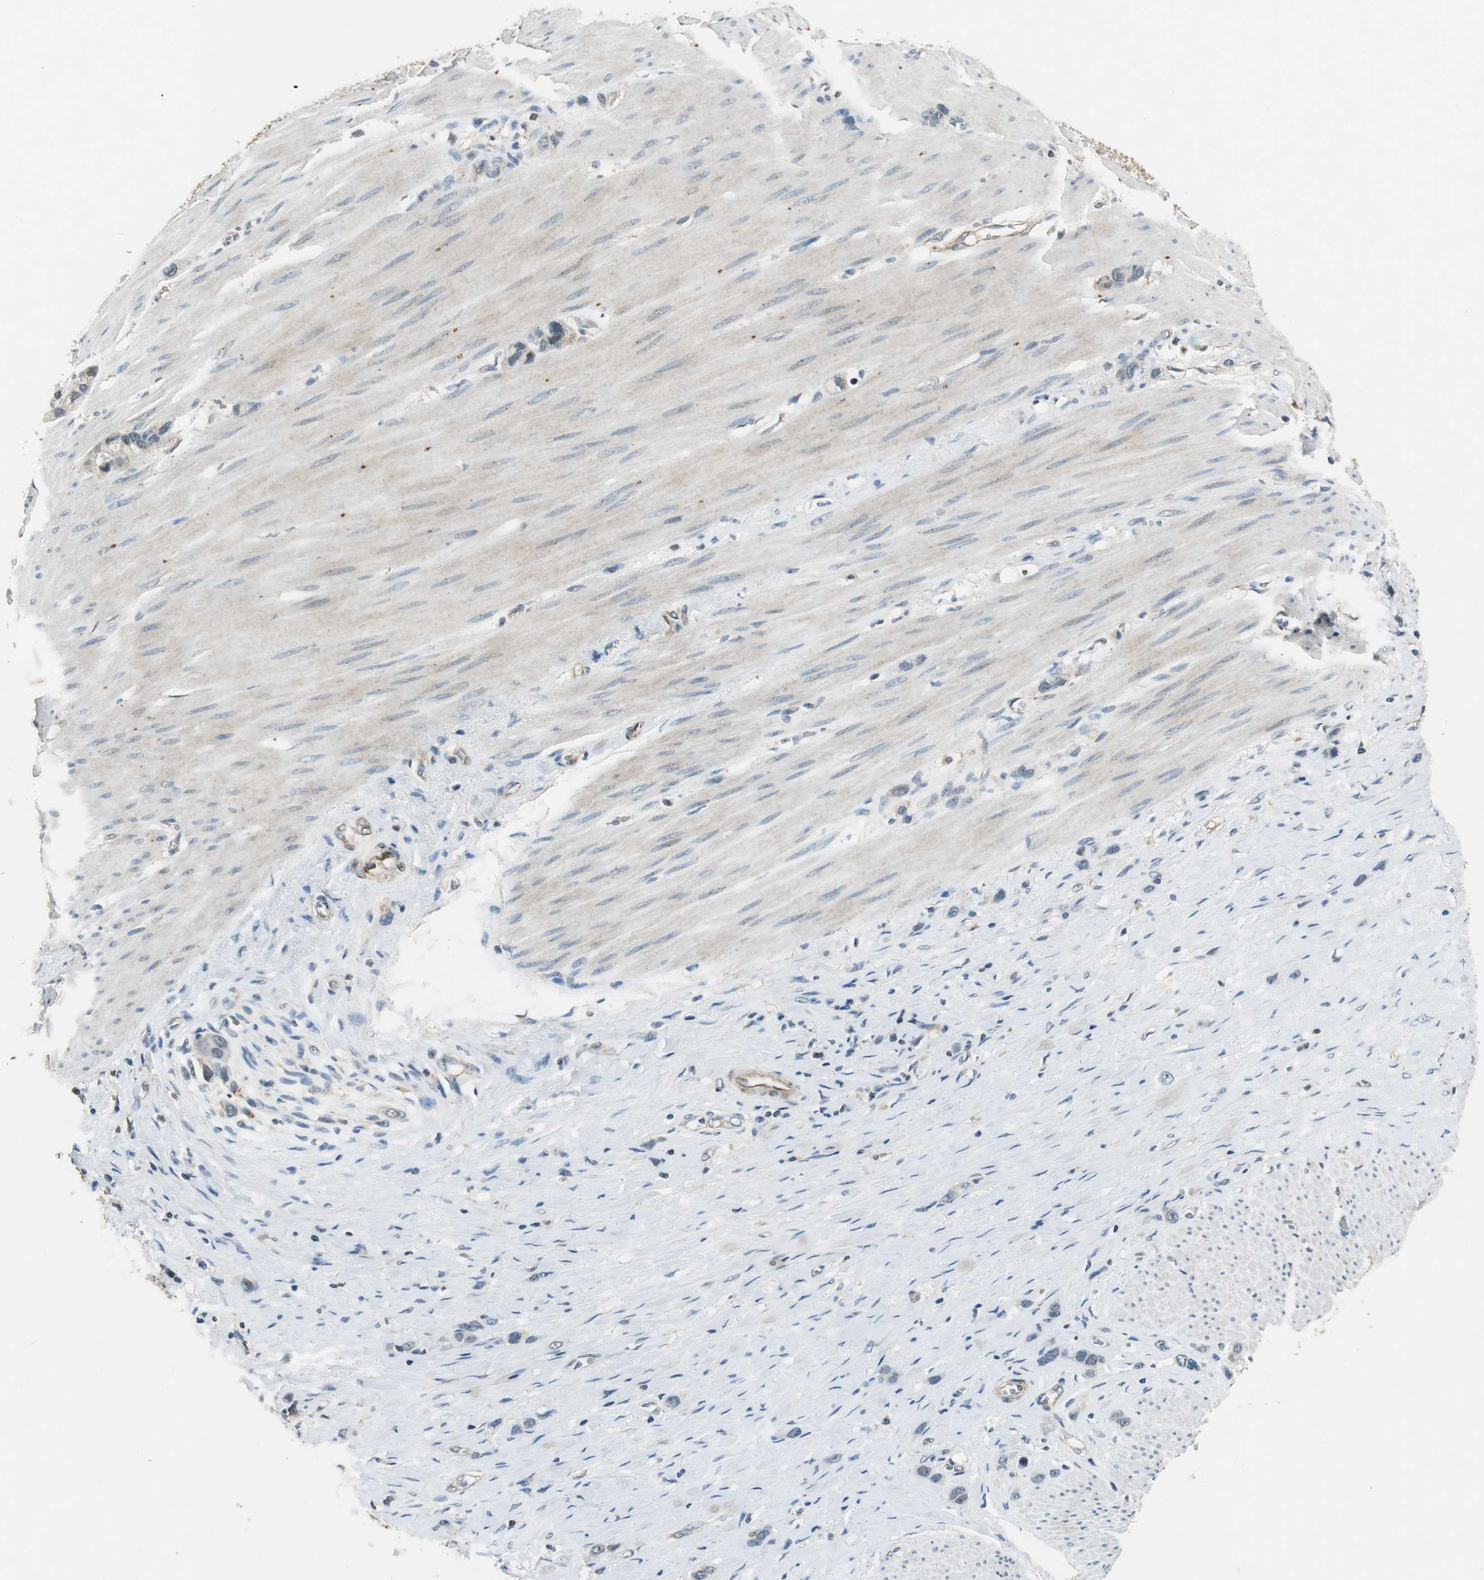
{"staining": {"intensity": "weak", "quantity": "<25%", "location": "cytoplasmic/membranous"}, "tissue": "stomach cancer", "cell_type": "Tumor cells", "image_type": "cancer", "snomed": [{"axis": "morphology", "description": "Normal tissue, NOS"}, {"axis": "morphology", "description": "Adenocarcinoma, NOS"}, {"axis": "morphology", "description": "Adenocarcinoma, High grade"}, {"axis": "topography", "description": "Stomach, upper"}, {"axis": "topography", "description": "Stomach"}], "caption": "Tumor cells show no significant protein staining in stomach adenocarcinoma.", "gene": "PSMB4", "patient": {"sex": "female", "age": 65}}